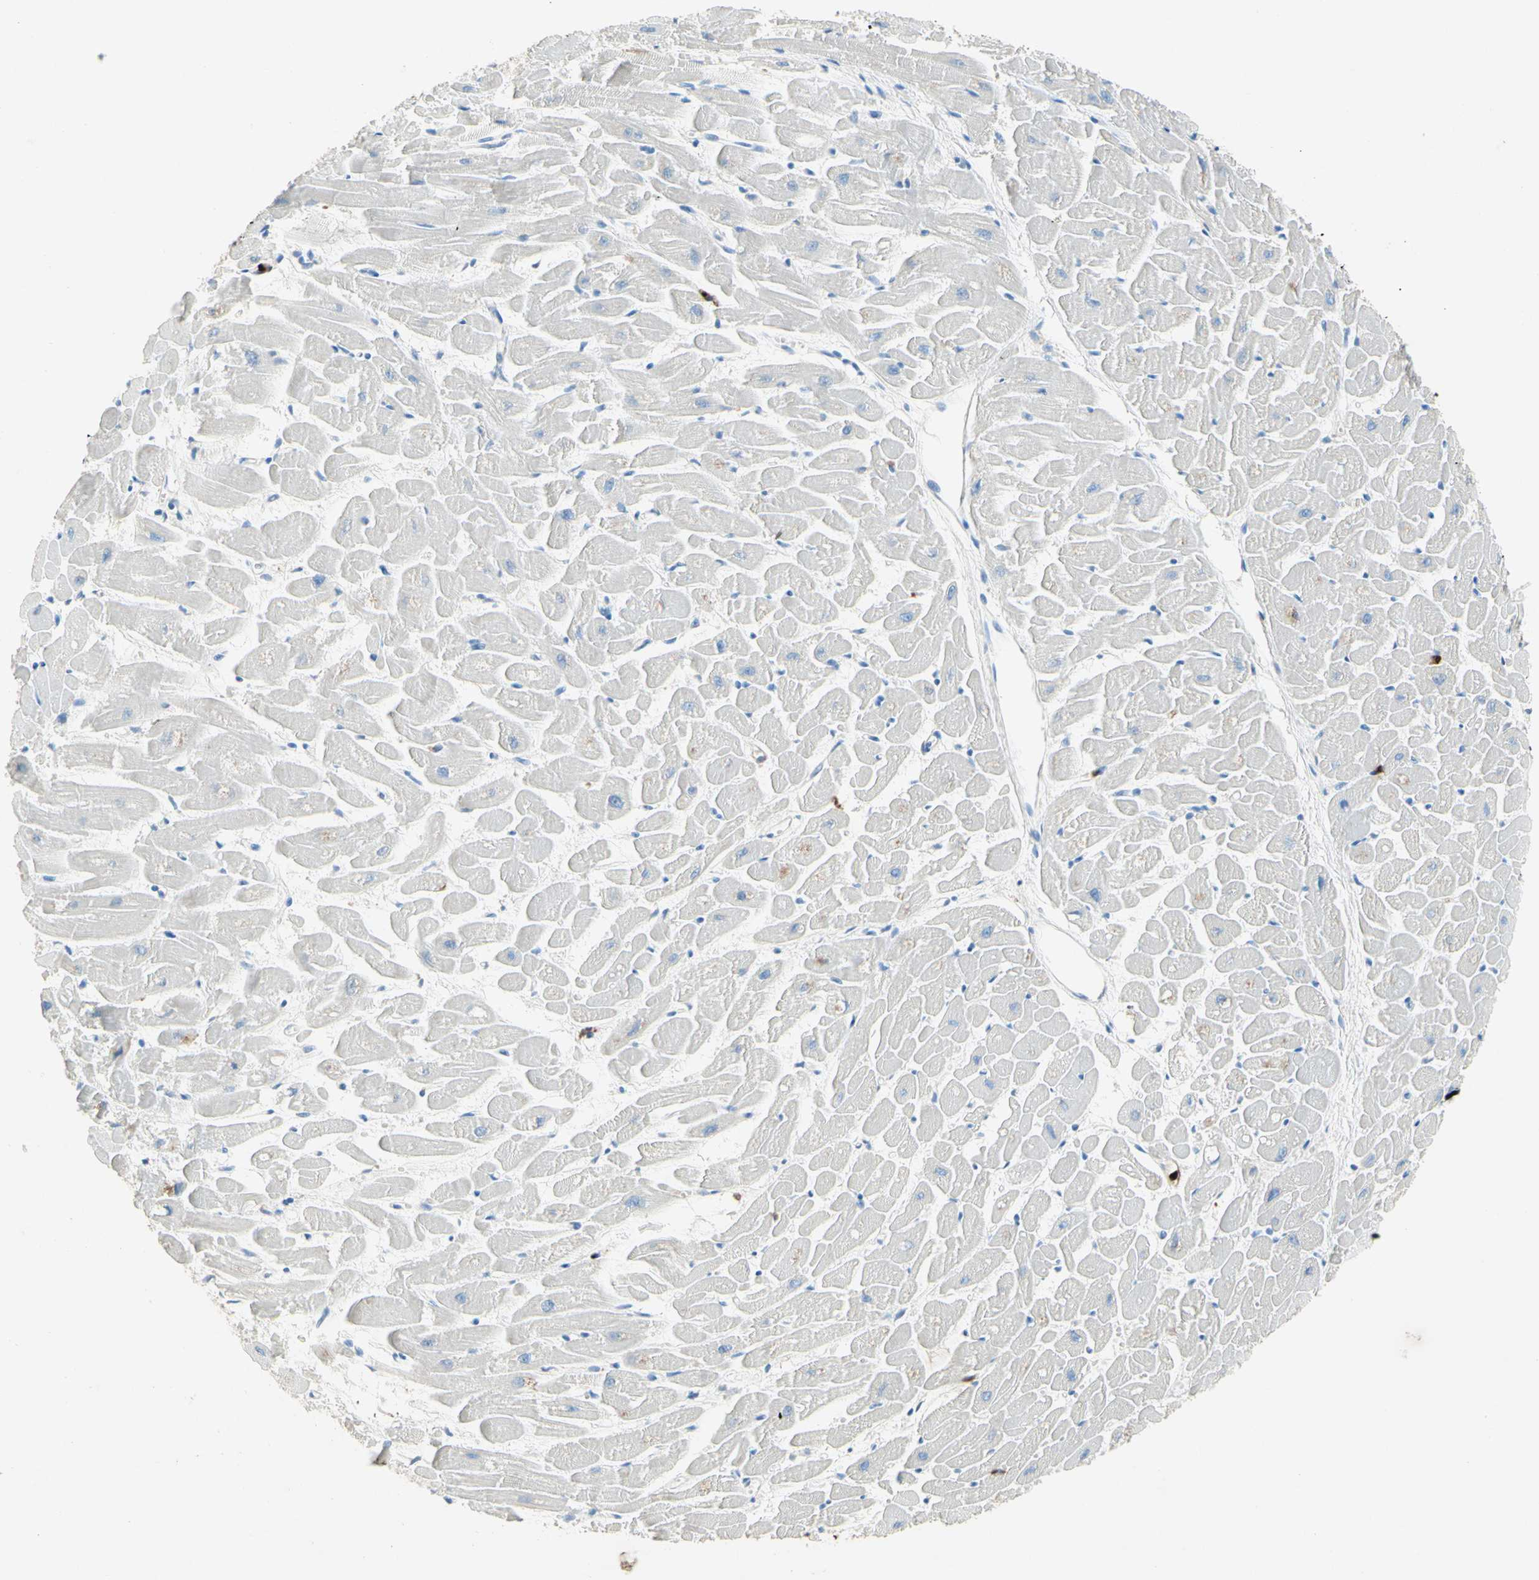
{"staining": {"intensity": "negative", "quantity": "none", "location": "none"}, "tissue": "heart muscle", "cell_type": "Cardiomyocytes", "image_type": "normal", "snomed": [{"axis": "morphology", "description": "Normal tissue, NOS"}, {"axis": "topography", "description": "Heart"}], "caption": "Protein analysis of unremarkable heart muscle shows no significant staining in cardiomyocytes.", "gene": "NFKBIZ", "patient": {"sex": "female", "age": 19}}